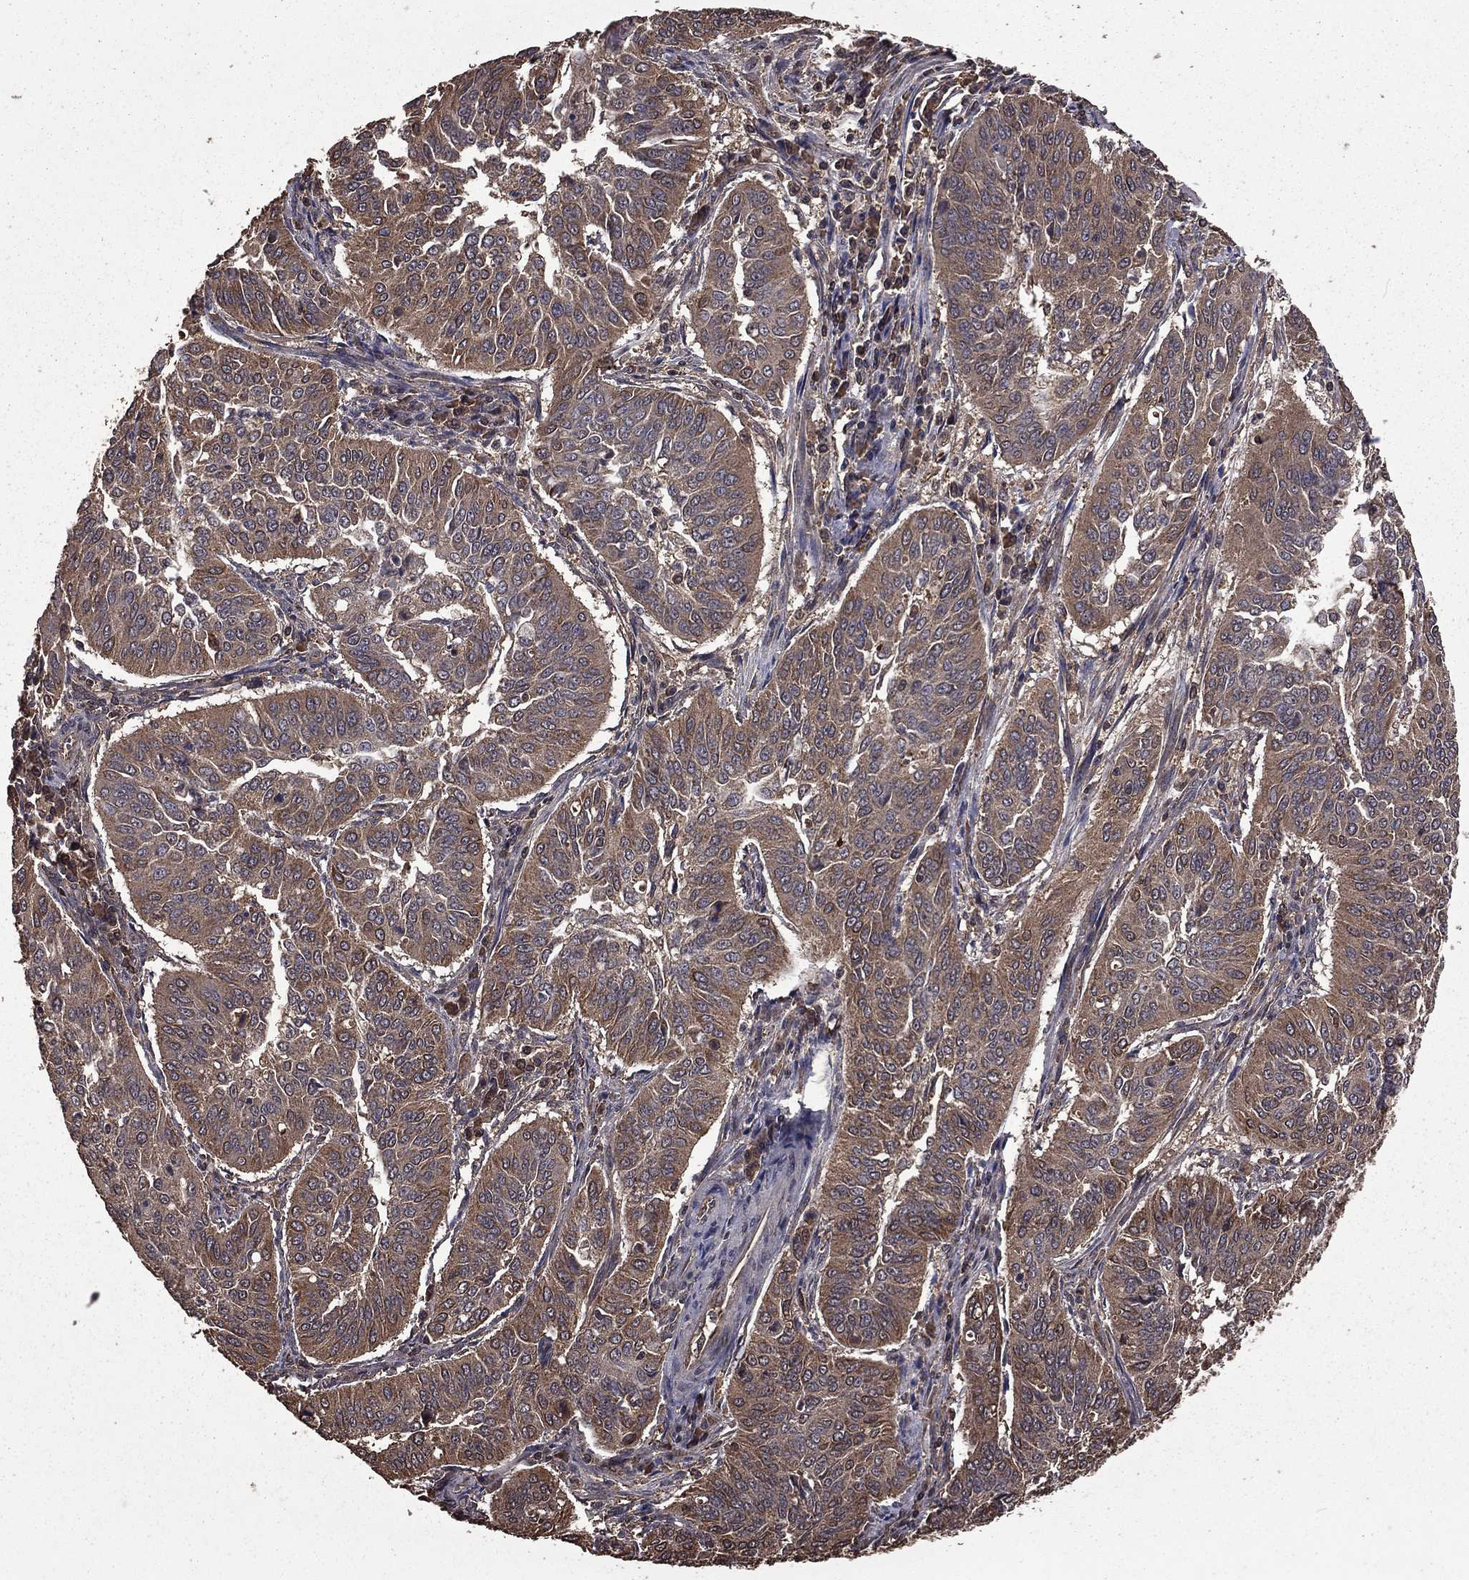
{"staining": {"intensity": "weak", "quantity": ">75%", "location": "cytoplasmic/membranous"}, "tissue": "cervical cancer", "cell_type": "Tumor cells", "image_type": "cancer", "snomed": [{"axis": "morphology", "description": "Normal tissue, NOS"}, {"axis": "morphology", "description": "Squamous cell carcinoma, NOS"}, {"axis": "topography", "description": "Cervix"}], "caption": "DAB (3,3'-diaminobenzidine) immunohistochemical staining of human cervical cancer shows weak cytoplasmic/membranous protein expression in about >75% of tumor cells.", "gene": "BIRC6", "patient": {"sex": "female", "age": 39}}